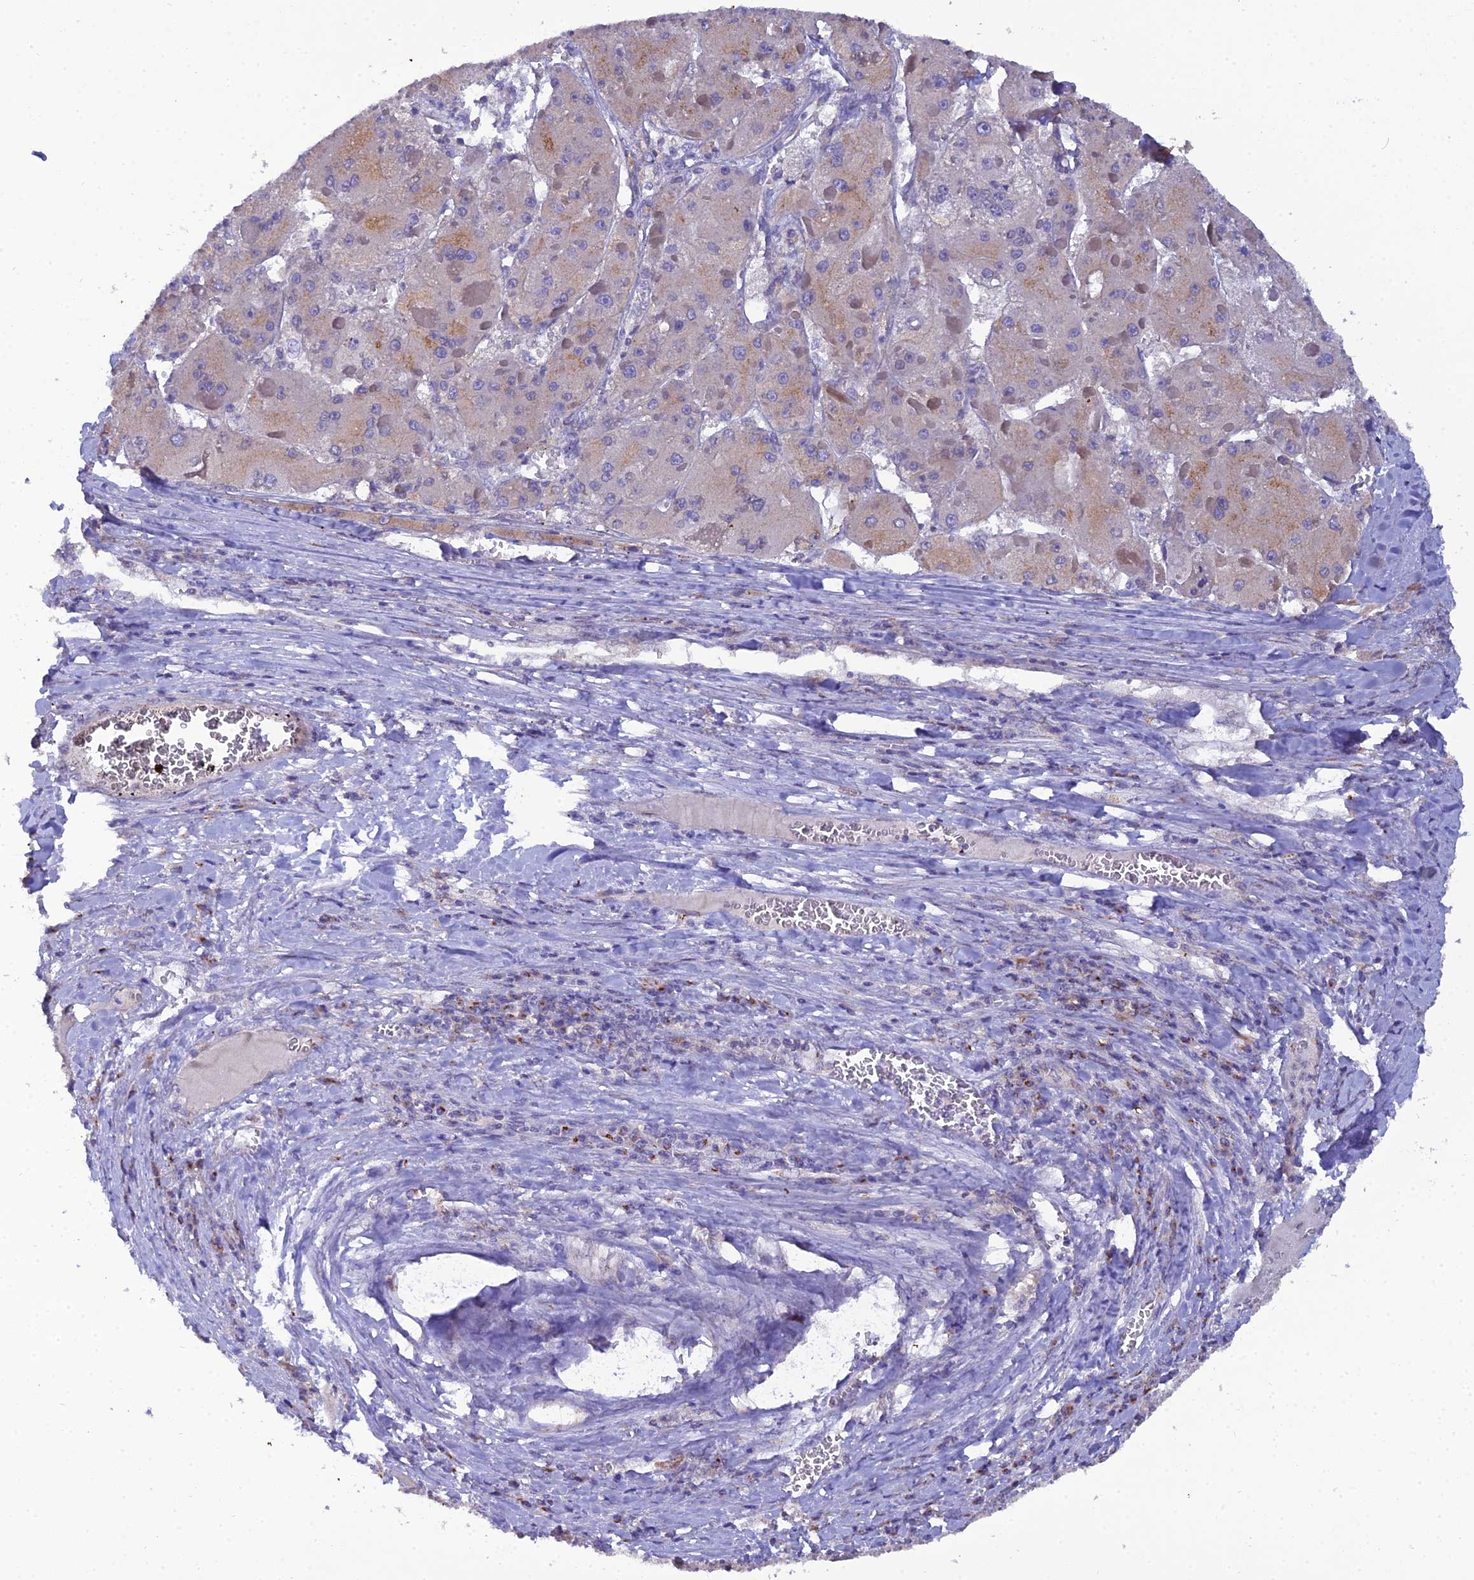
{"staining": {"intensity": "weak", "quantity": "<25%", "location": "cytoplasmic/membranous"}, "tissue": "liver cancer", "cell_type": "Tumor cells", "image_type": "cancer", "snomed": [{"axis": "morphology", "description": "Carcinoma, Hepatocellular, NOS"}, {"axis": "topography", "description": "Liver"}], "caption": "Human liver hepatocellular carcinoma stained for a protein using immunohistochemistry (IHC) shows no staining in tumor cells.", "gene": "GOLPH3", "patient": {"sex": "female", "age": 73}}